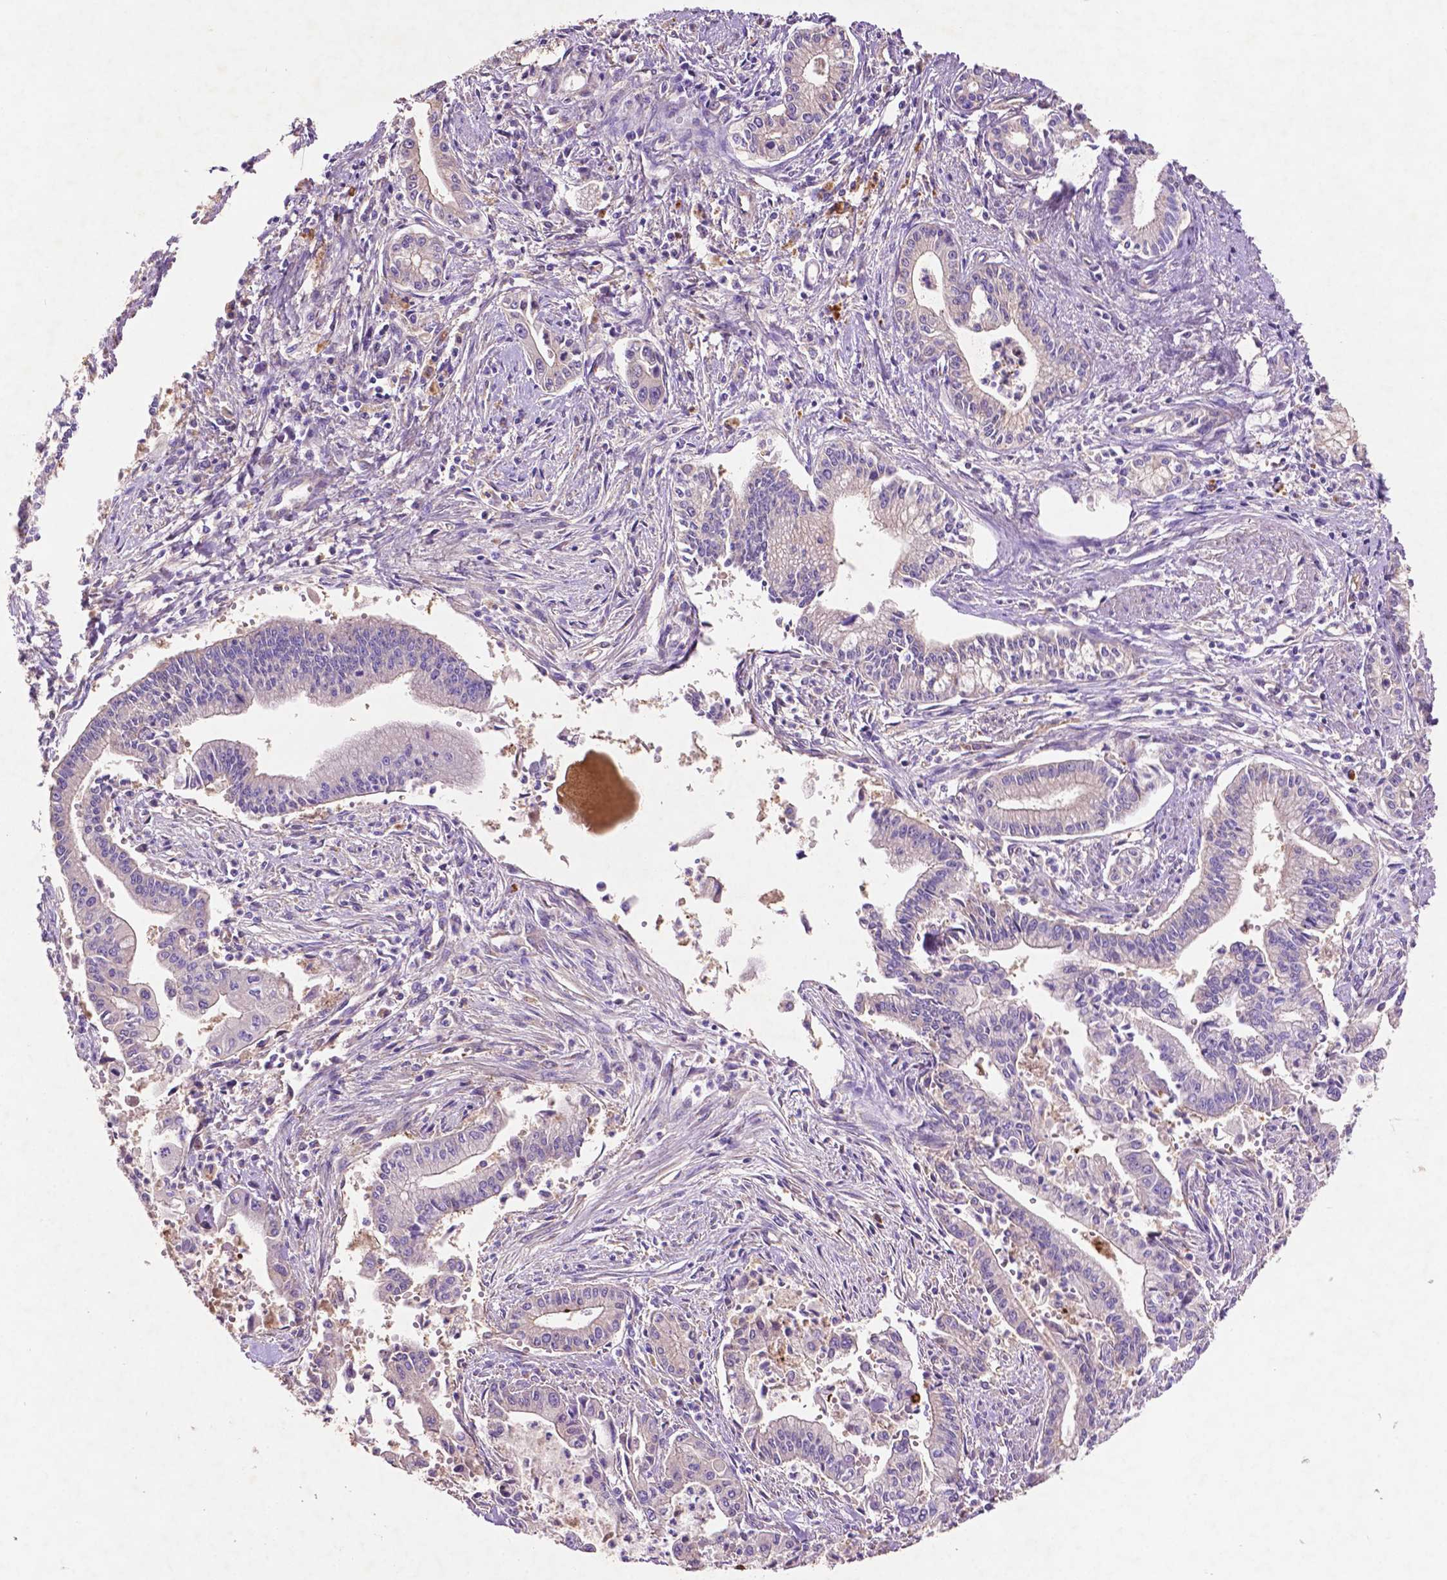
{"staining": {"intensity": "moderate", "quantity": "<25%", "location": "cytoplasmic/membranous"}, "tissue": "pancreatic cancer", "cell_type": "Tumor cells", "image_type": "cancer", "snomed": [{"axis": "morphology", "description": "Adenocarcinoma, NOS"}, {"axis": "topography", "description": "Pancreas"}], "caption": "Adenocarcinoma (pancreatic) tissue demonstrates moderate cytoplasmic/membranous staining in approximately <25% of tumor cells, visualized by immunohistochemistry.", "gene": "GDPD5", "patient": {"sex": "female", "age": 65}}